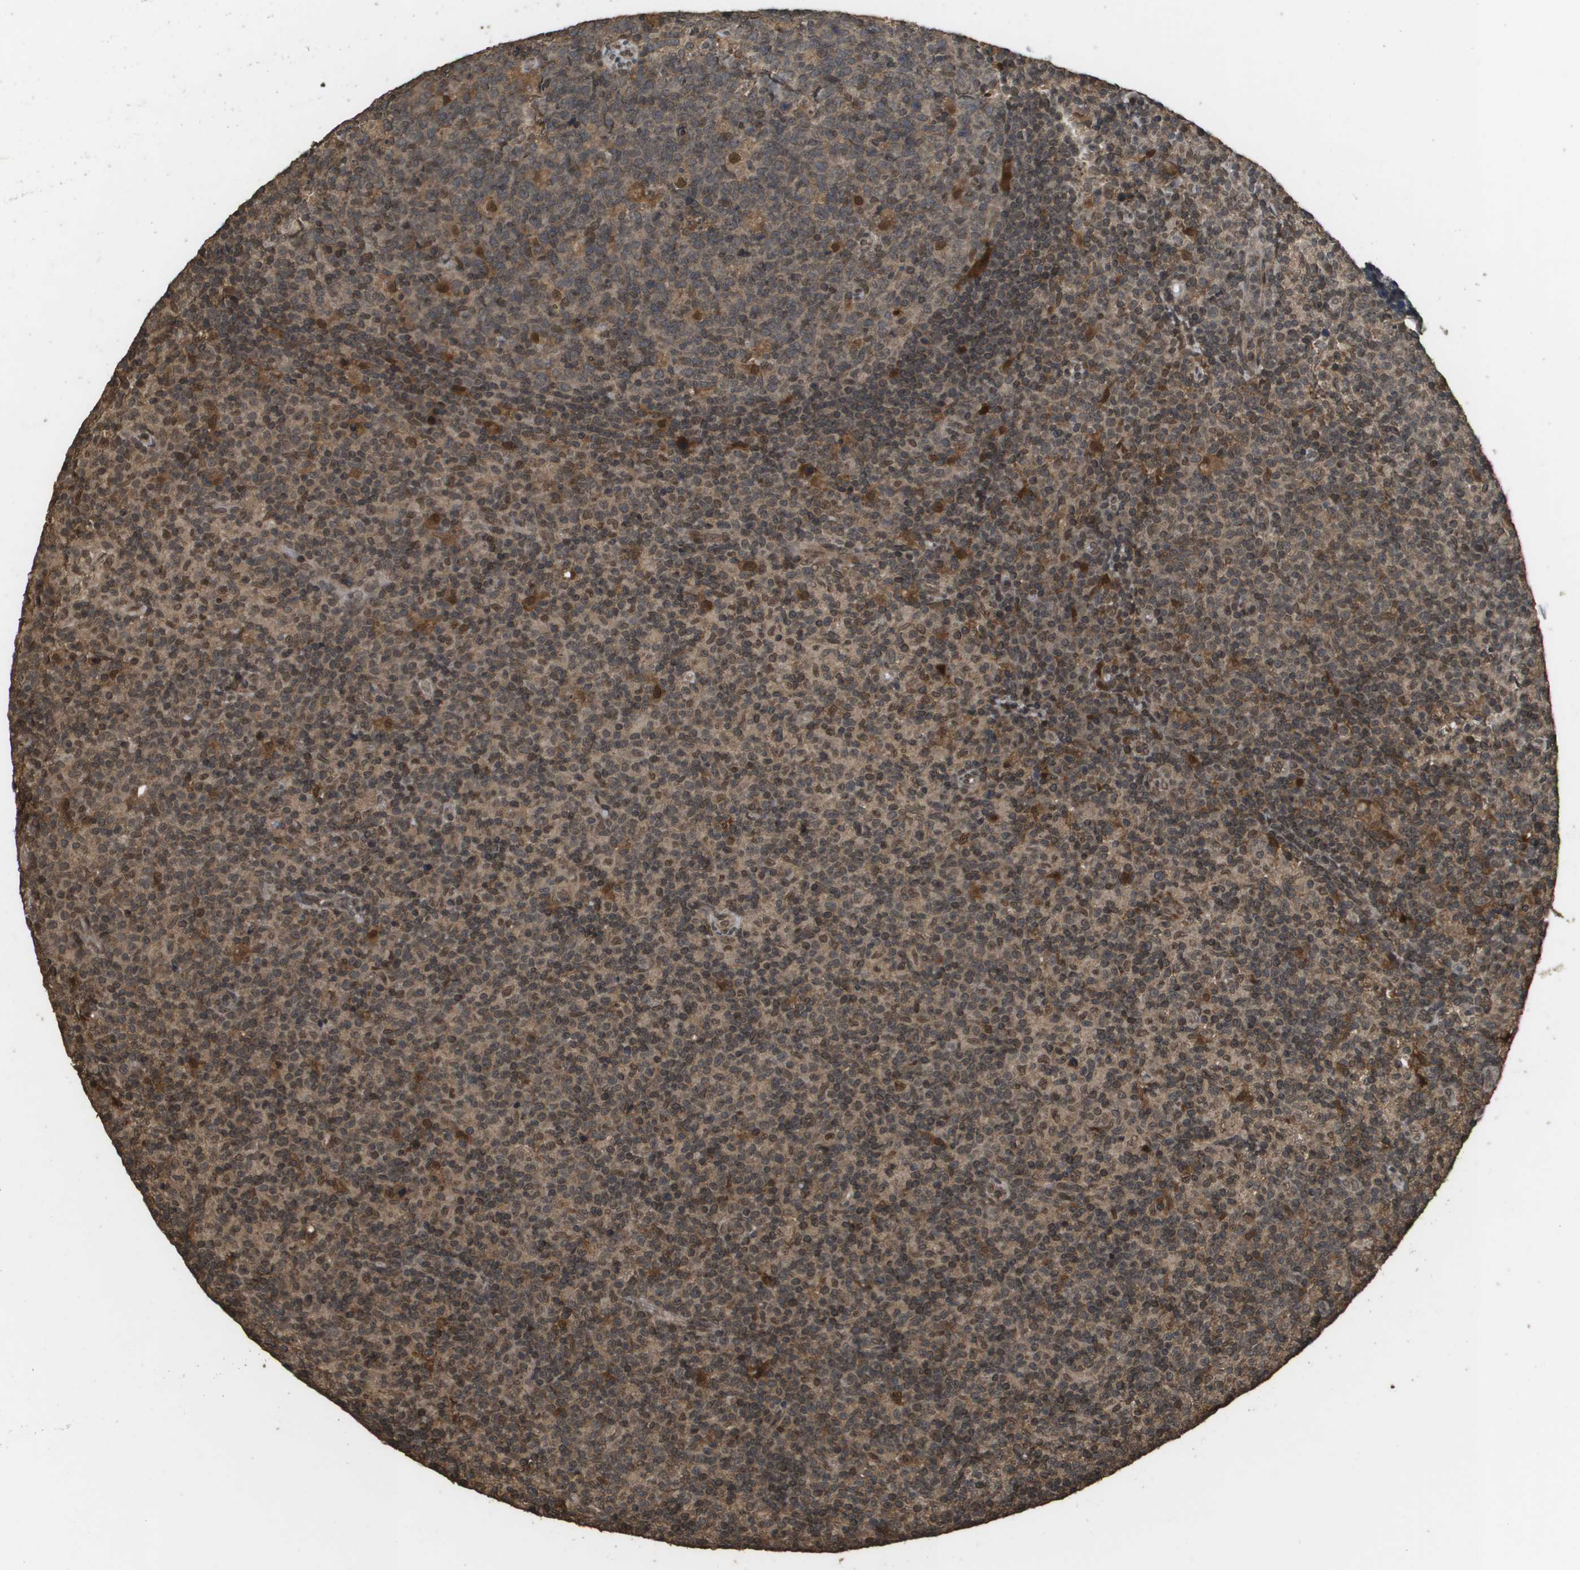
{"staining": {"intensity": "moderate", "quantity": "<25%", "location": "cytoplasmic/membranous,nuclear"}, "tissue": "lymph node", "cell_type": "Germinal center cells", "image_type": "normal", "snomed": [{"axis": "morphology", "description": "Normal tissue, NOS"}, {"axis": "morphology", "description": "Inflammation, NOS"}, {"axis": "topography", "description": "Lymph node"}], "caption": "This is a micrograph of immunohistochemistry (IHC) staining of normal lymph node, which shows moderate staining in the cytoplasmic/membranous,nuclear of germinal center cells.", "gene": "AXIN2", "patient": {"sex": "male", "age": 55}}